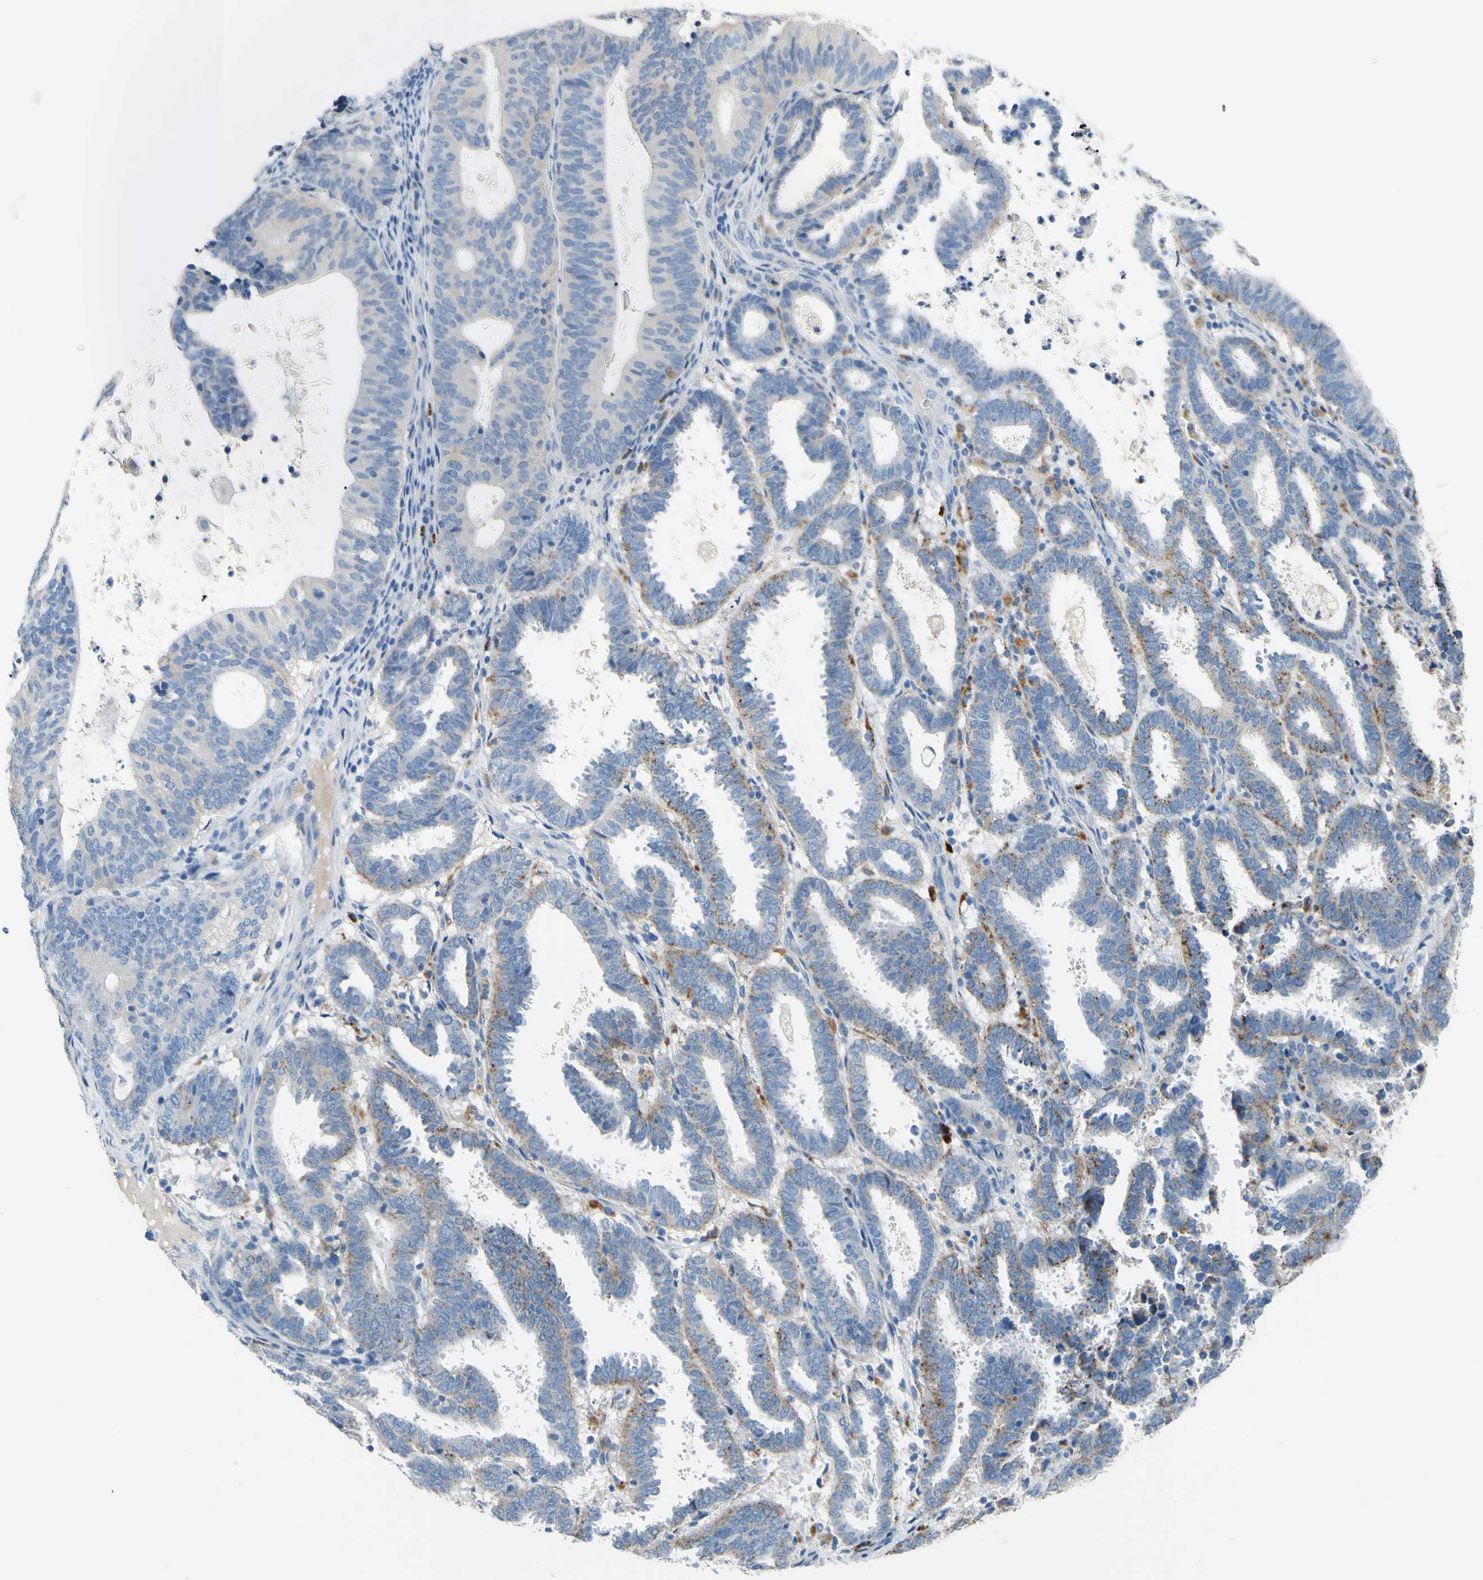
{"staining": {"intensity": "moderate", "quantity": "<25%", "location": "cytoplasmic/membranous"}, "tissue": "endometrial cancer", "cell_type": "Tumor cells", "image_type": "cancer", "snomed": [{"axis": "morphology", "description": "Adenocarcinoma, NOS"}, {"axis": "topography", "description": "Uterus"}], "caption": "Endometrial cancer (adenocarcinoma) stained with DAB (3,3'-diaminobenzidine) immunohistochemistry shows low levels of moderate cytoplasmic/membranous positivity in approximately <25% of tumor cells.", "gene": "CDH10", "patient": {"sex": "female", "age": 83}}